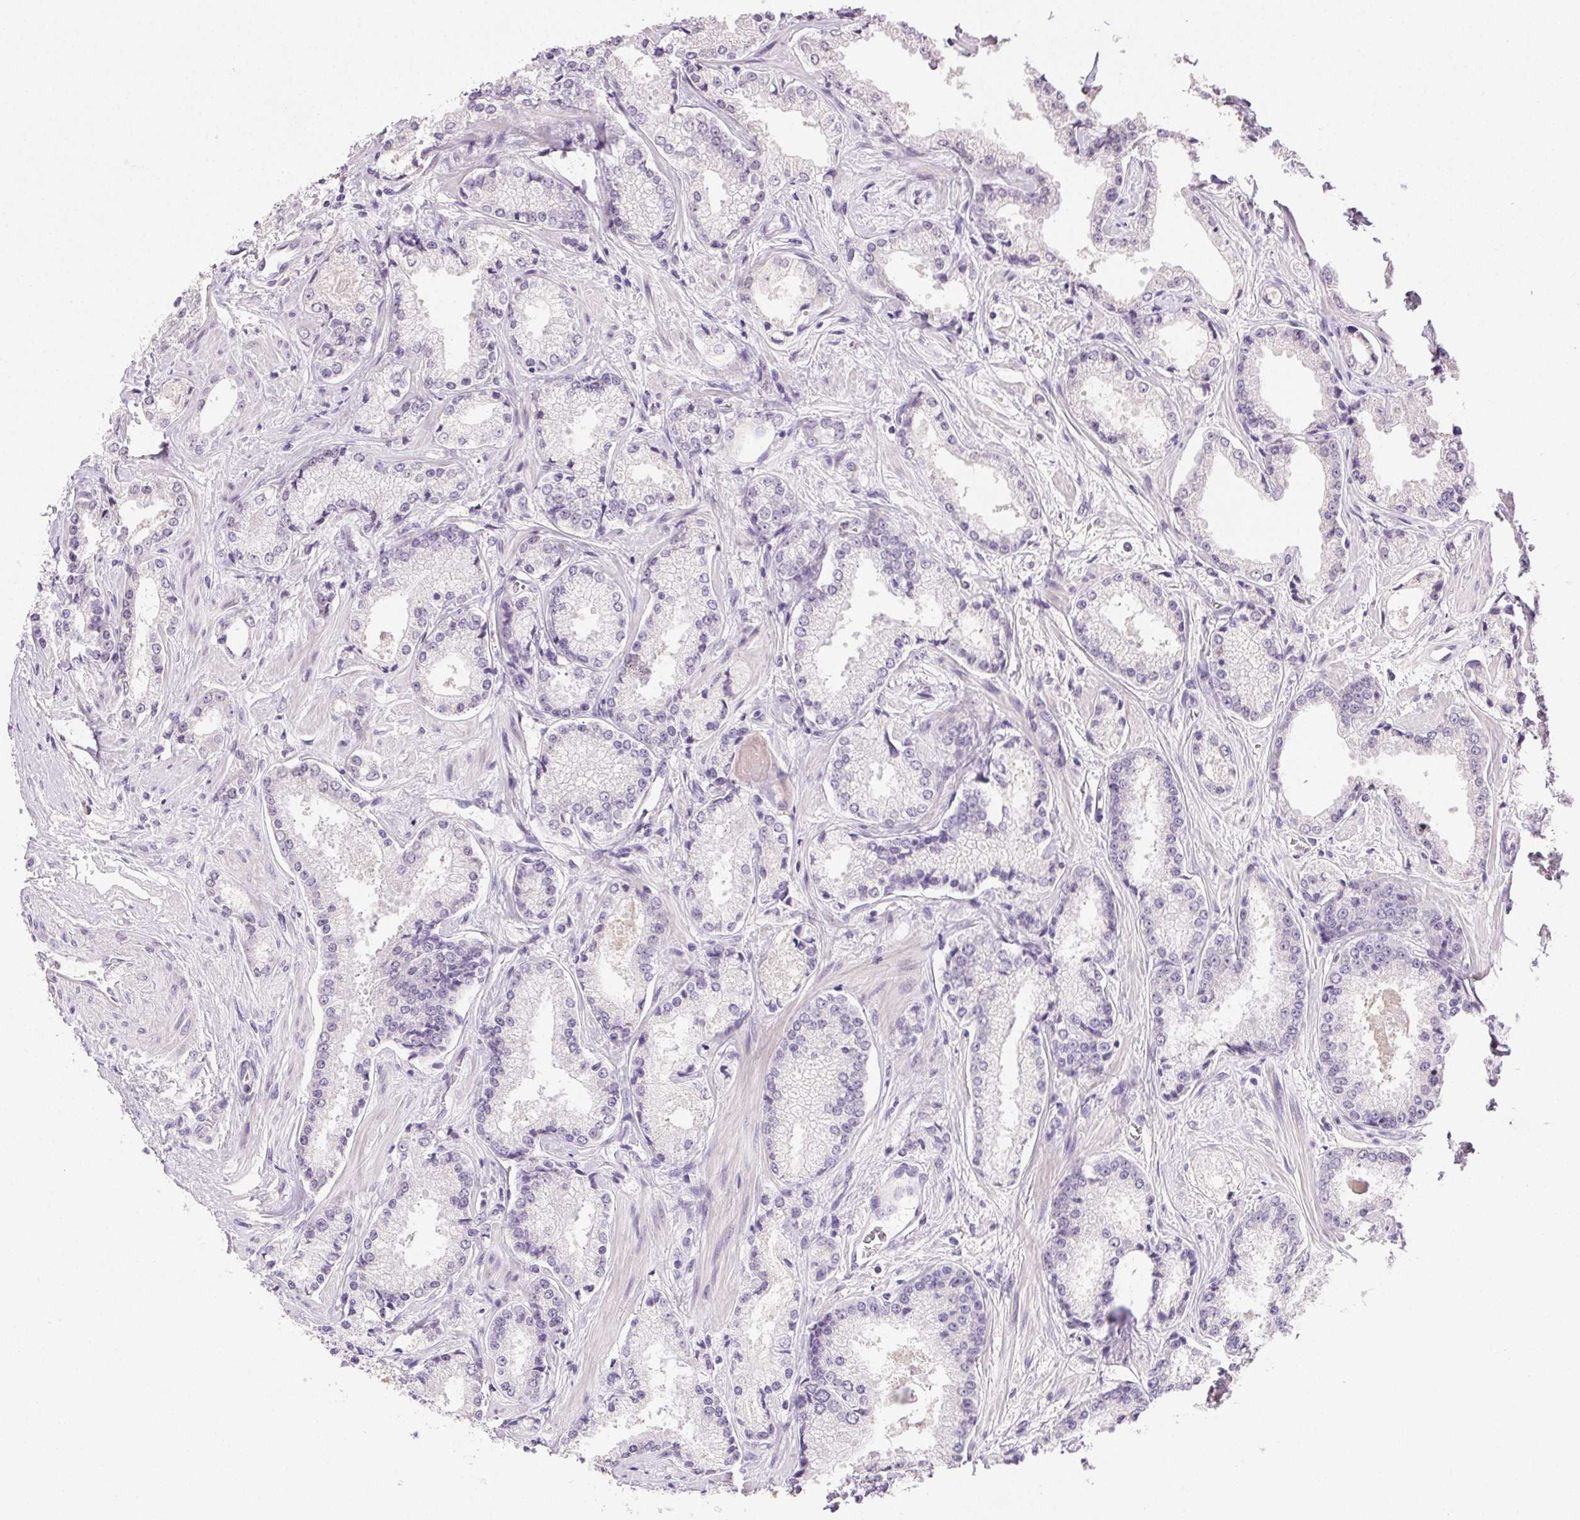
{"staining": {"intensity": "negative", "quantity": "none", "location": "none"}, "tissue": "prostate cancer", "cell_type": "Tumor cells", "image_type": "cancer", "snomed": [{"axis": "morphology", "description": "Adenocarcinoma, Low grade"}, {"axis": "topography", "description": "Prostate"}], "caption": "Tumor cells show no significant positivity in prostate cancer.", "gene": "CLDN10", "patient": {"sex": "male", "age": 56}}